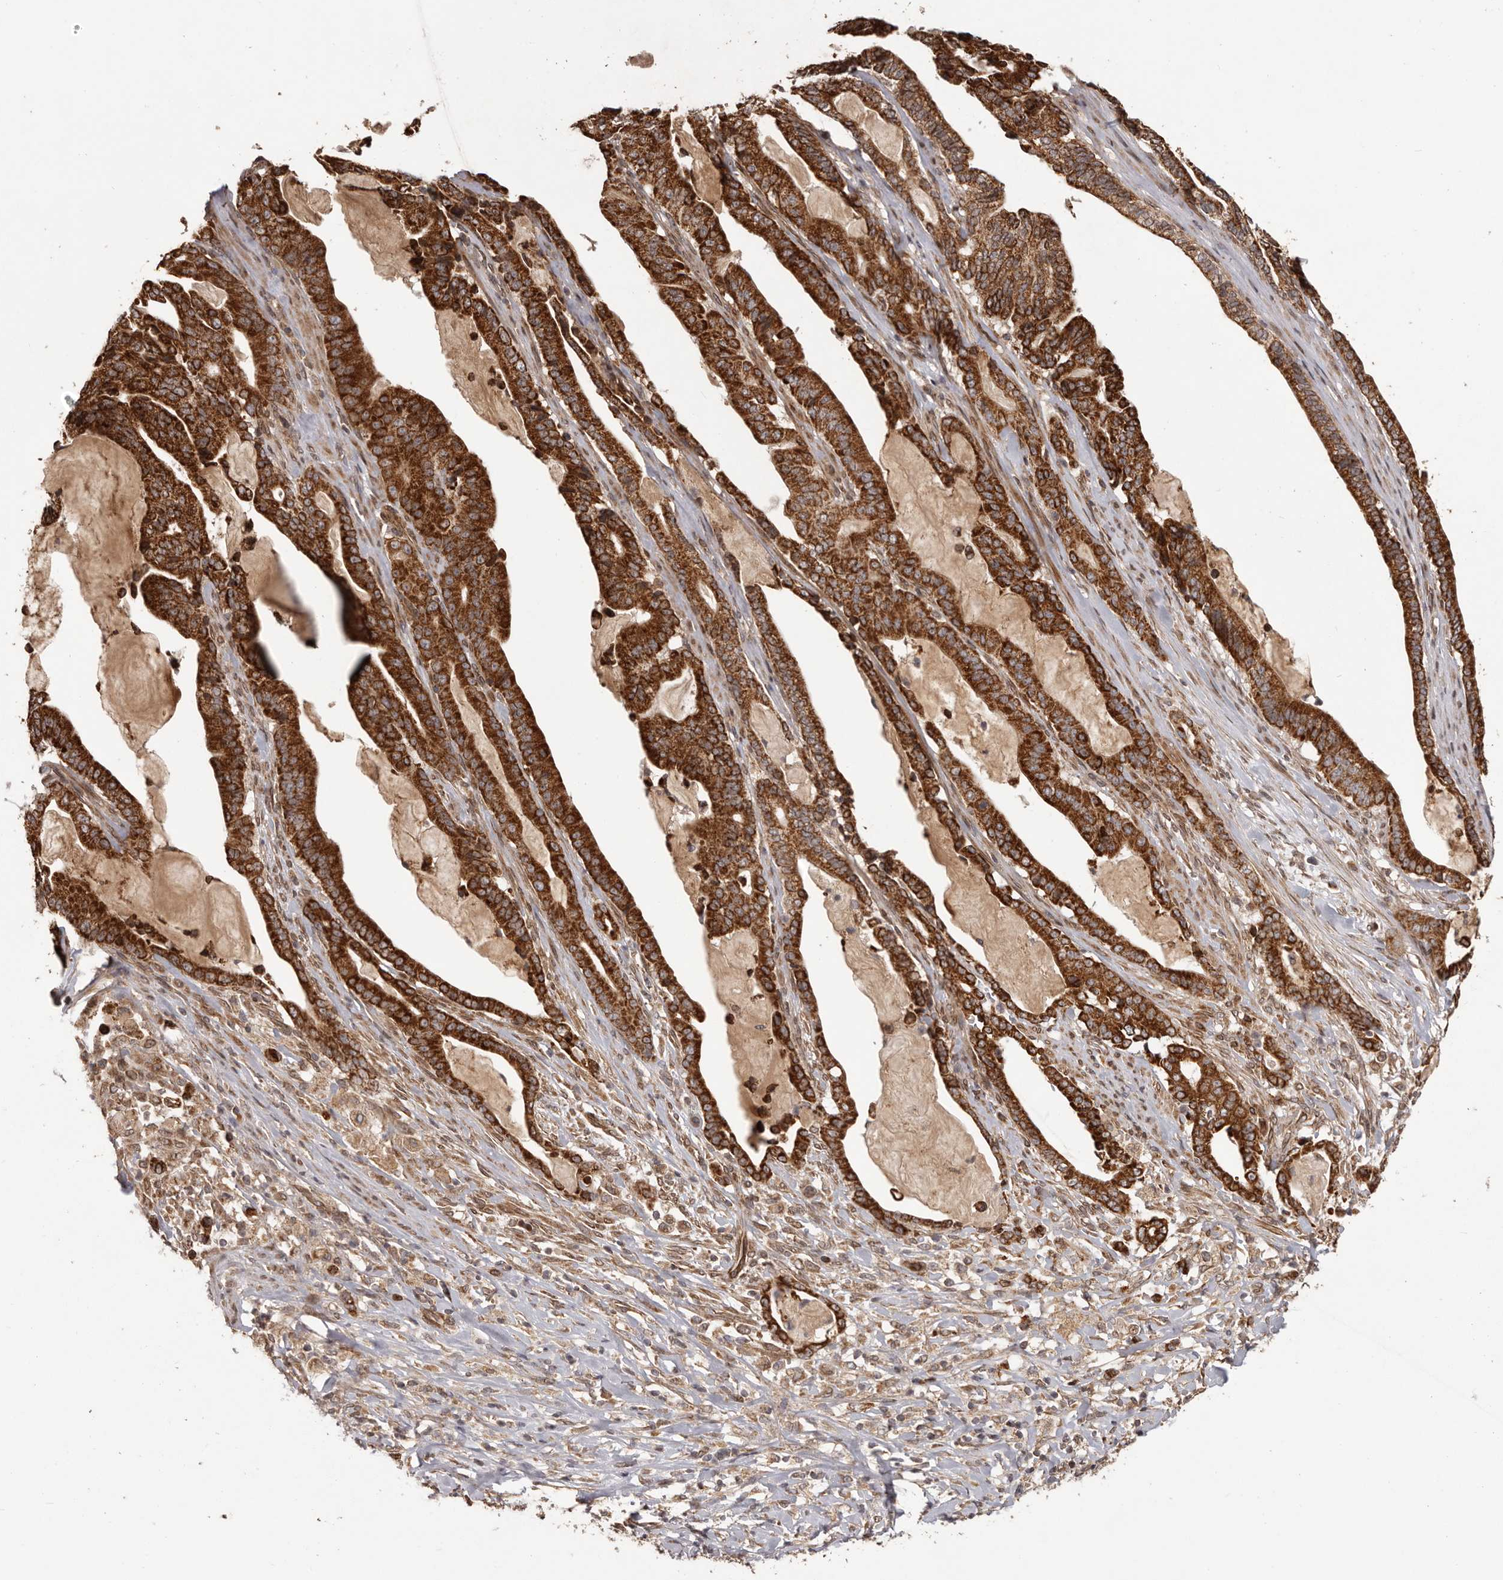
{"staining": {"intensity": "strong", "quantity": ">75%", "location": "cytoplasmic/membranous"}, "tissue": "pancreatic cancer", "cell_type": "Tumor cells", "image_type": "cancer", "snomed": [{"axis": "morphology", "description": "Adenocarcinoma, NOS"}, {"axis": "topography", "description": "Pancreas"}], "caption": "Immunohistochemical staining of pancreatic cancer shows strong cytoplasmic/membranous protein positivity in about >75% of tumor cells. (IHC, brightfield microscopy, high magnification).", "gene": "CHRM2", "patient": {"sex": "male", "age": 63}}